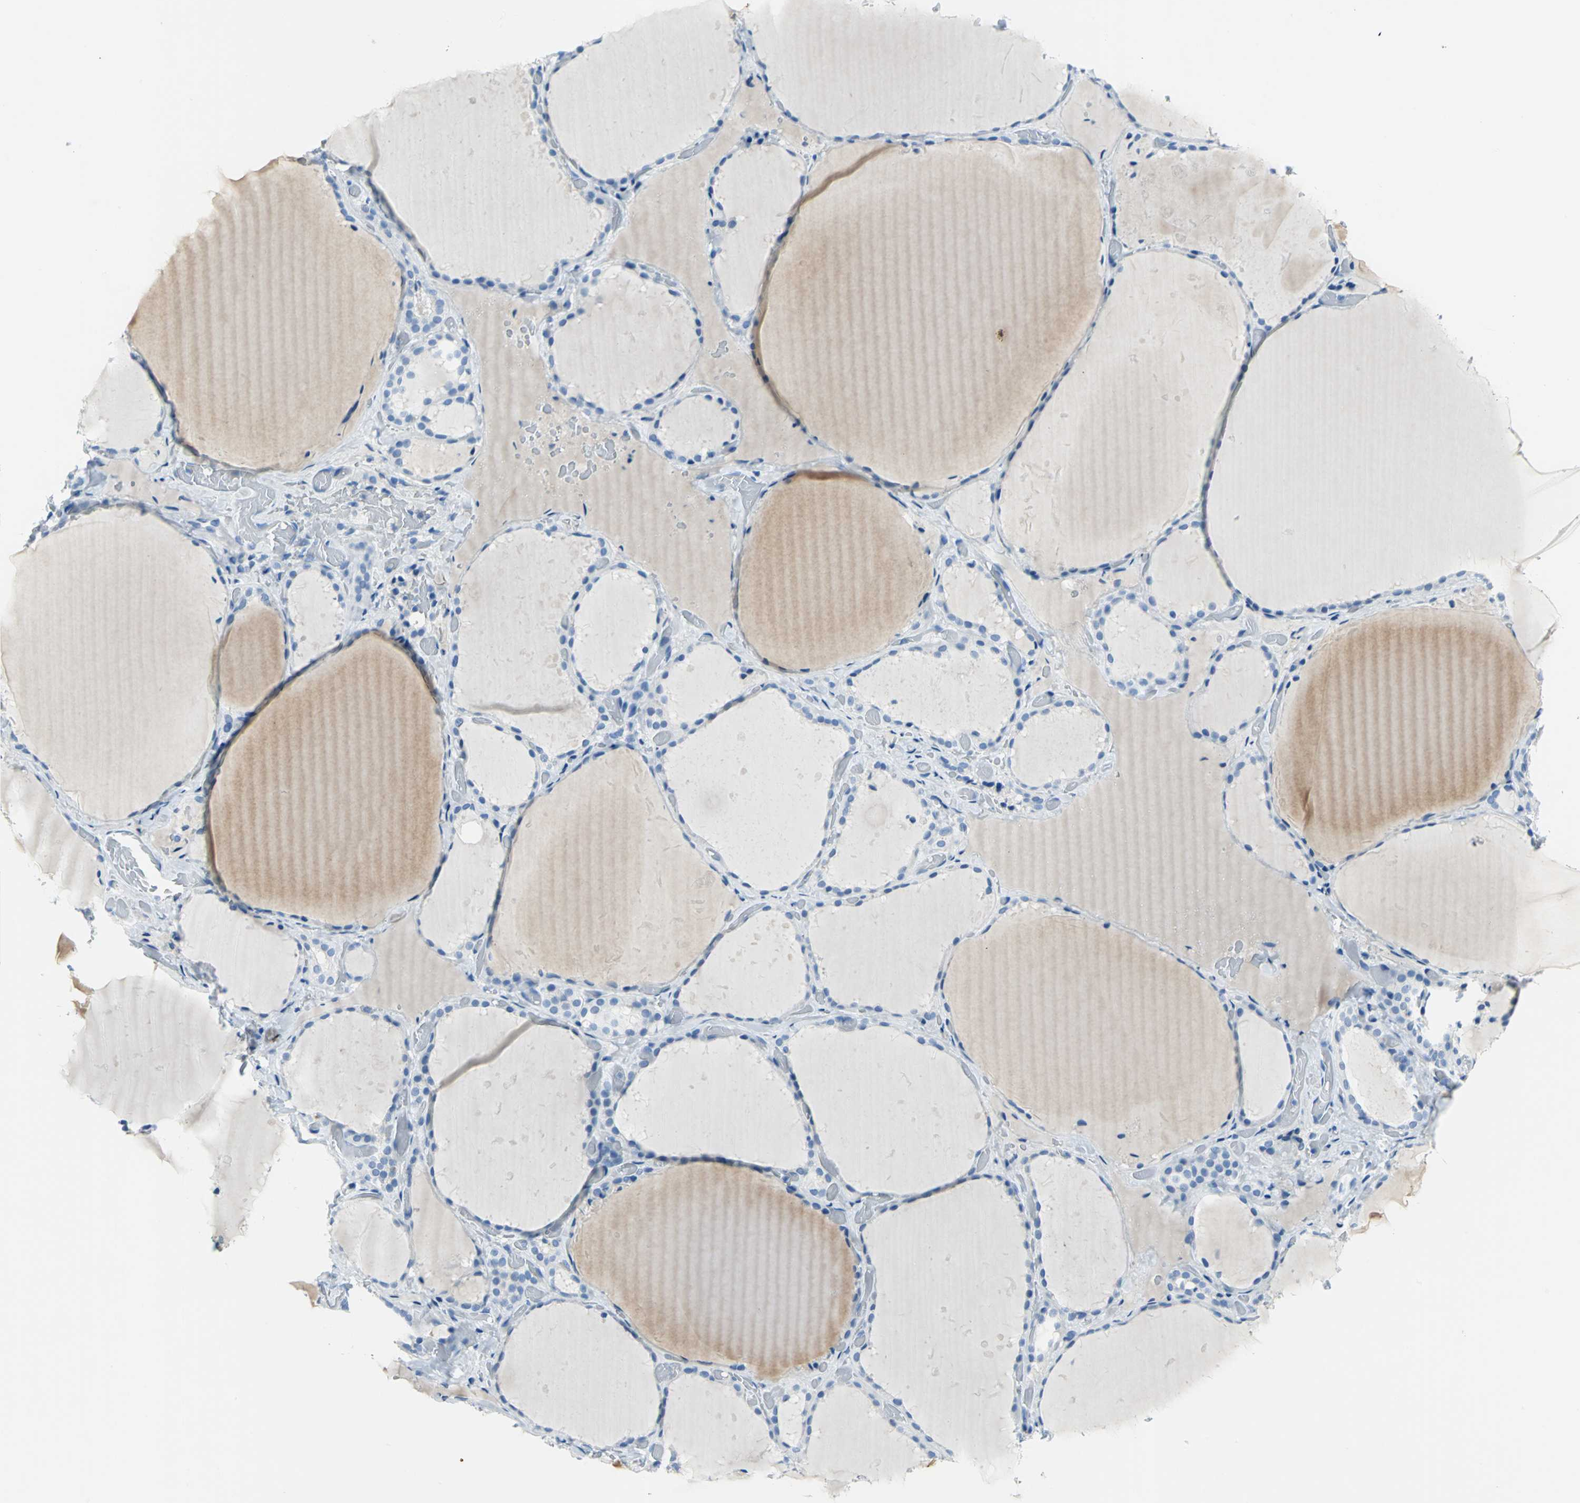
{"staining": {"intensity": "negative", "quantity": "none", "location": "none"}, "tissue": "thyroid gland", "cell_type": "Glandular cells", "image_type": "normal", "snomed": [{"axis": "morphology", "description": "Normal tissue, NOS"}, {"axis": "topography", "description": "Thyroid gland"}], "caption": "There is no significant expression in glandular cells of thyroid gland. Brightfield microscopy of immunohistochemistry stained with DAB (3,3'-diaminobenzidine) (brown) and hematoxylin (blue), captured at high magnification.", "gene": "PKLR", "patient": {"sex": "female", "age": 22}}